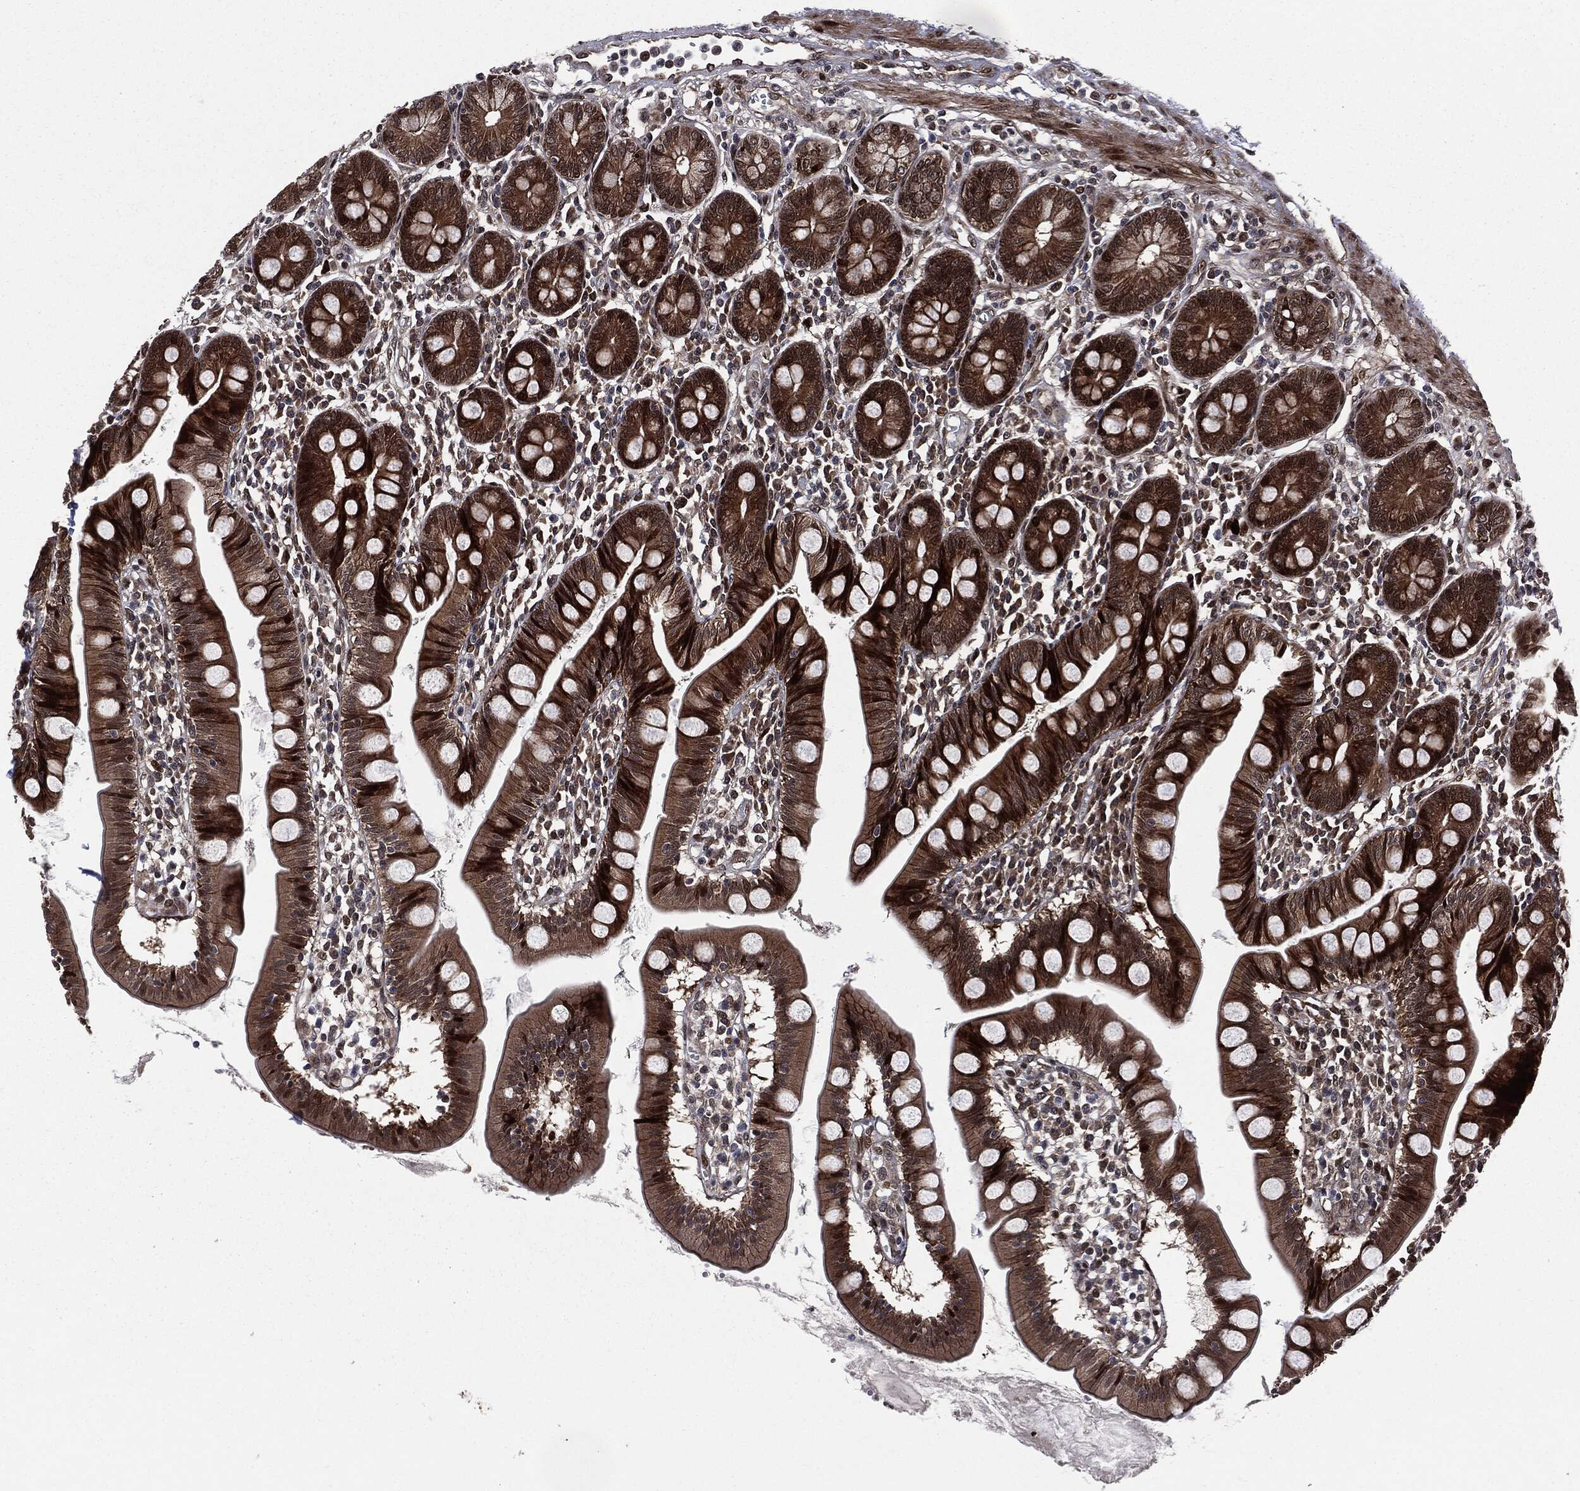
{"staining": {"intensity": "strong", "quantity": ">75%", "location": "cytoplasmic/membranous,nuclear"}, "tissue": "small intestine", "cell_type": "Glandular cells", "image_type": "normal", "snomed": [{"axis": "morphology", "description": "Normal tissue, NOS"}, {"axis": "topography", "description": "Small intestine"}], "caption": "Unremarkable small intestine was stained to show a protein in brown. There is high levels of strong cytoplasmic/membranous,nuclear positivity in approximately >75% of glandular cells. (IHC, brightfield microscopy, high magnification).", "gene": "SMAD4", "patient": {"sex": "male", "age": 88}}